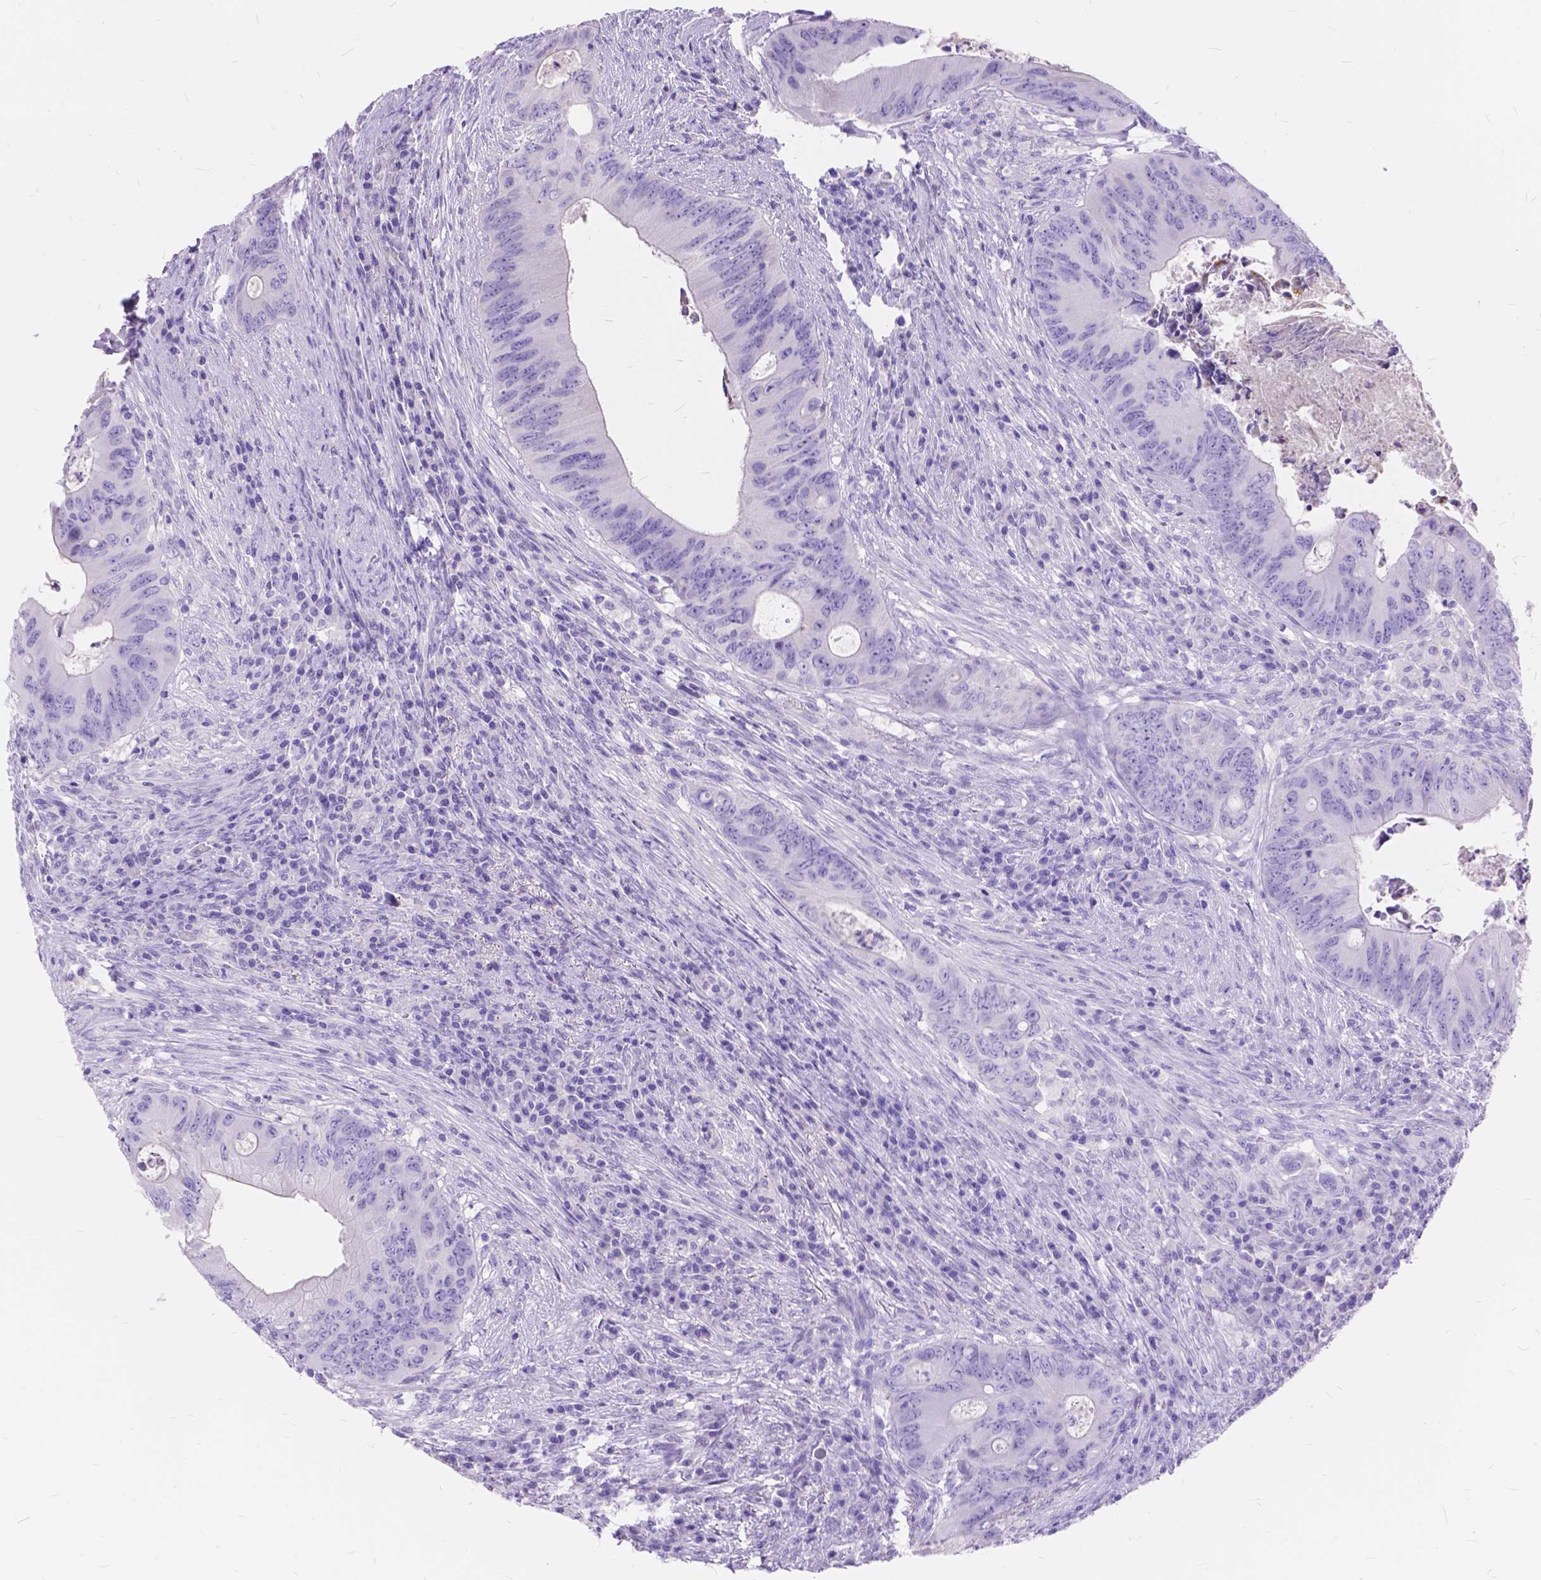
{"staining": {"intensity": "negative", "quantity": "none", "location": "none"}, "tissue": "colorectal cancer", "cell_type": "Tumor cells", "image_type": "cancer", "snomed": [{"axis": "morphology", "description": "Adenocarcinoma, NOS"}, {"axis": "topography", "description": "Colon"}], "caption": "Histopathology image shows no protein staining in tumor cells of colorectal cancer (adenocarcinoma) tissue. (Stains: DAB immunohistochemistry with hematoxylin counter stain, Microscopy: brightfield microscopy at high magnification).", "gene": "FOXL2", "patient": {"sex": "female", "age": 74}}